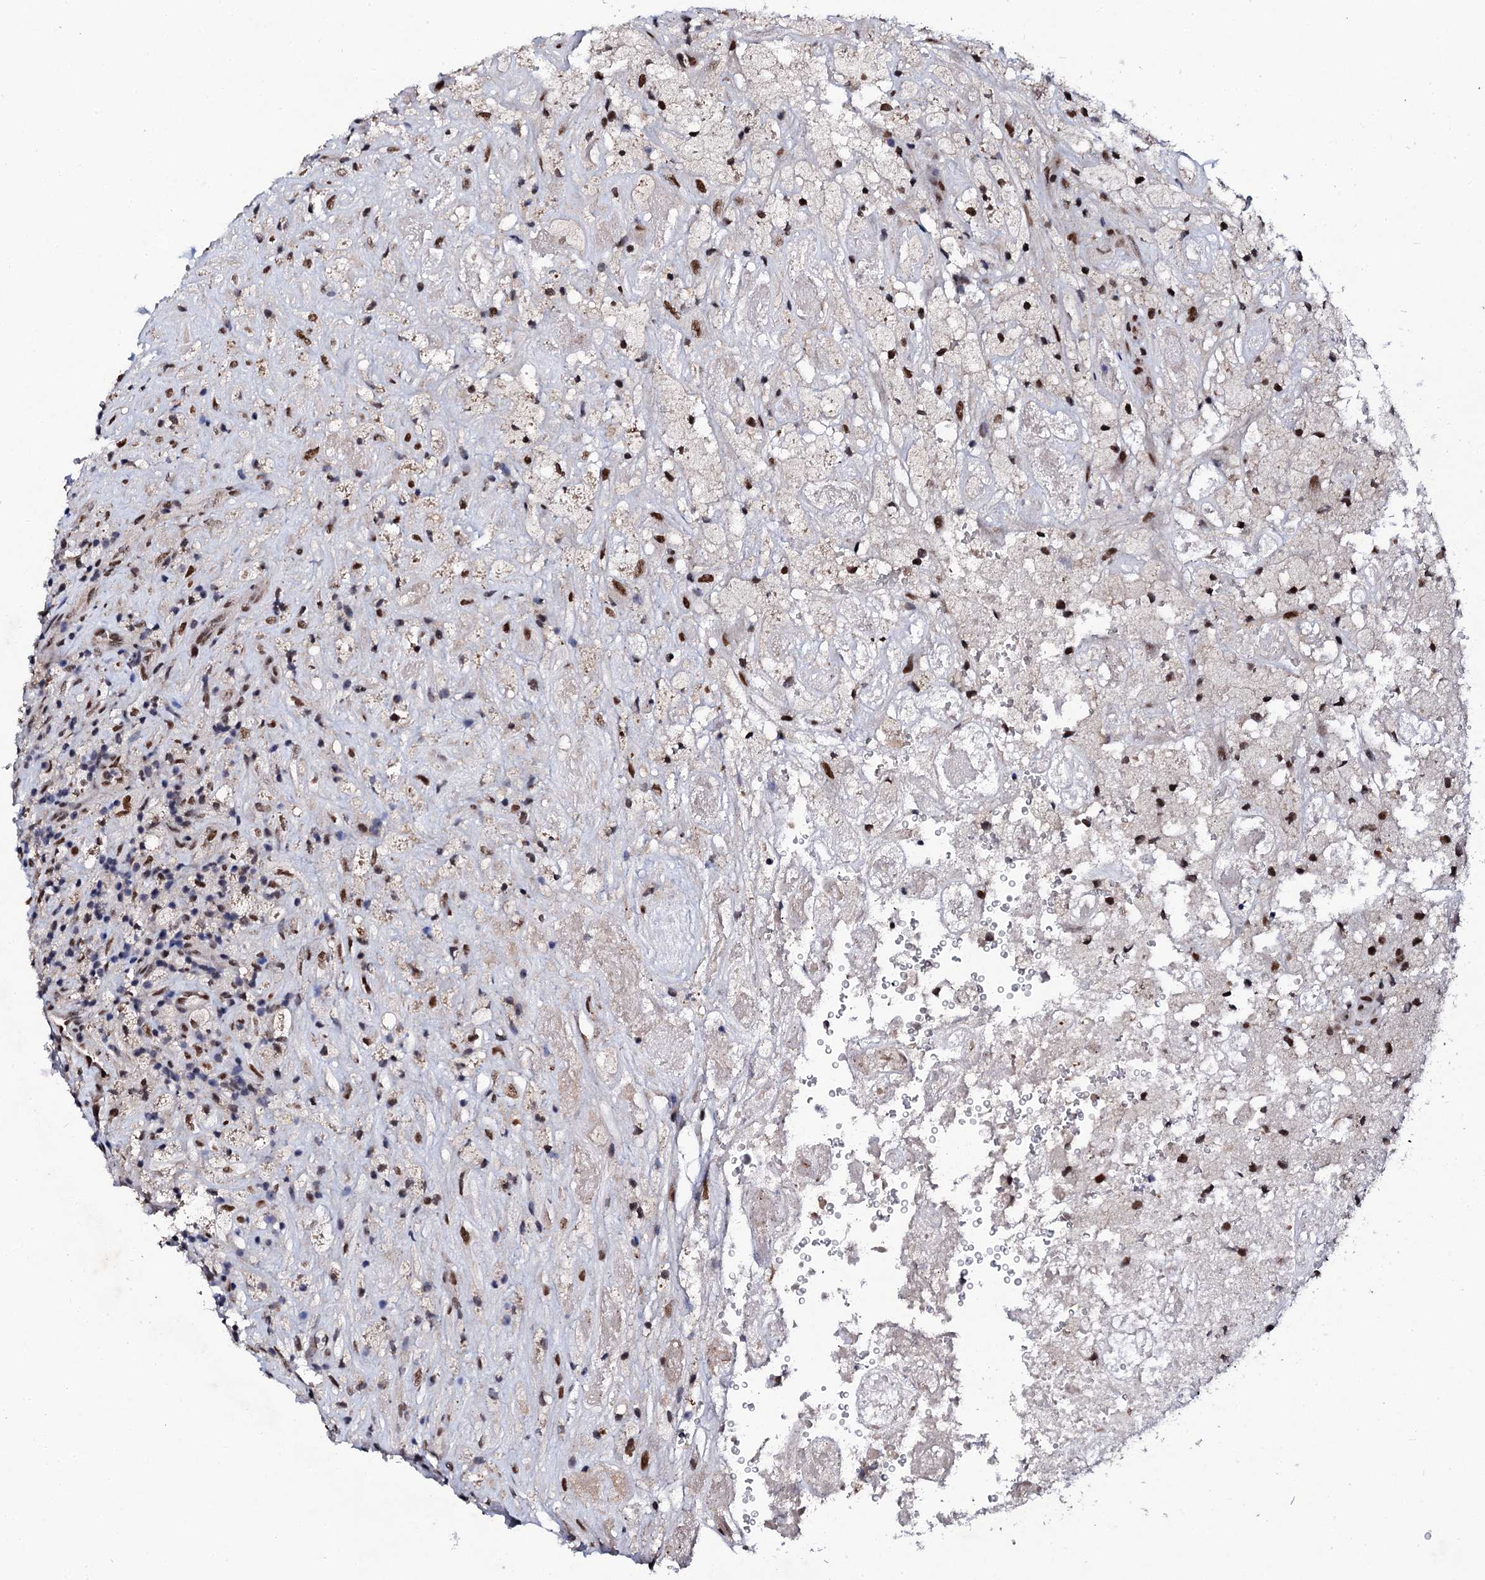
{"staining": {"intensity": "strong", "quantity": ">75%", "location": "nuclear"}, "tissue": "glioma", "cell_type": "Tumor cells", "image_type": "cancer", "snomed": [{"axis": "morphology", "description": "Glioma, malignant, High grade"}, {"axis": "topography", "description": "Brain"}], "caption": "Brown immunohistochemical staining in malignant glioma (high-grade) shows strong nuclear staining in about >75% of tumor cells.", "gene": "CSTF3", "patient": {"sex": "male", "age": 69}}